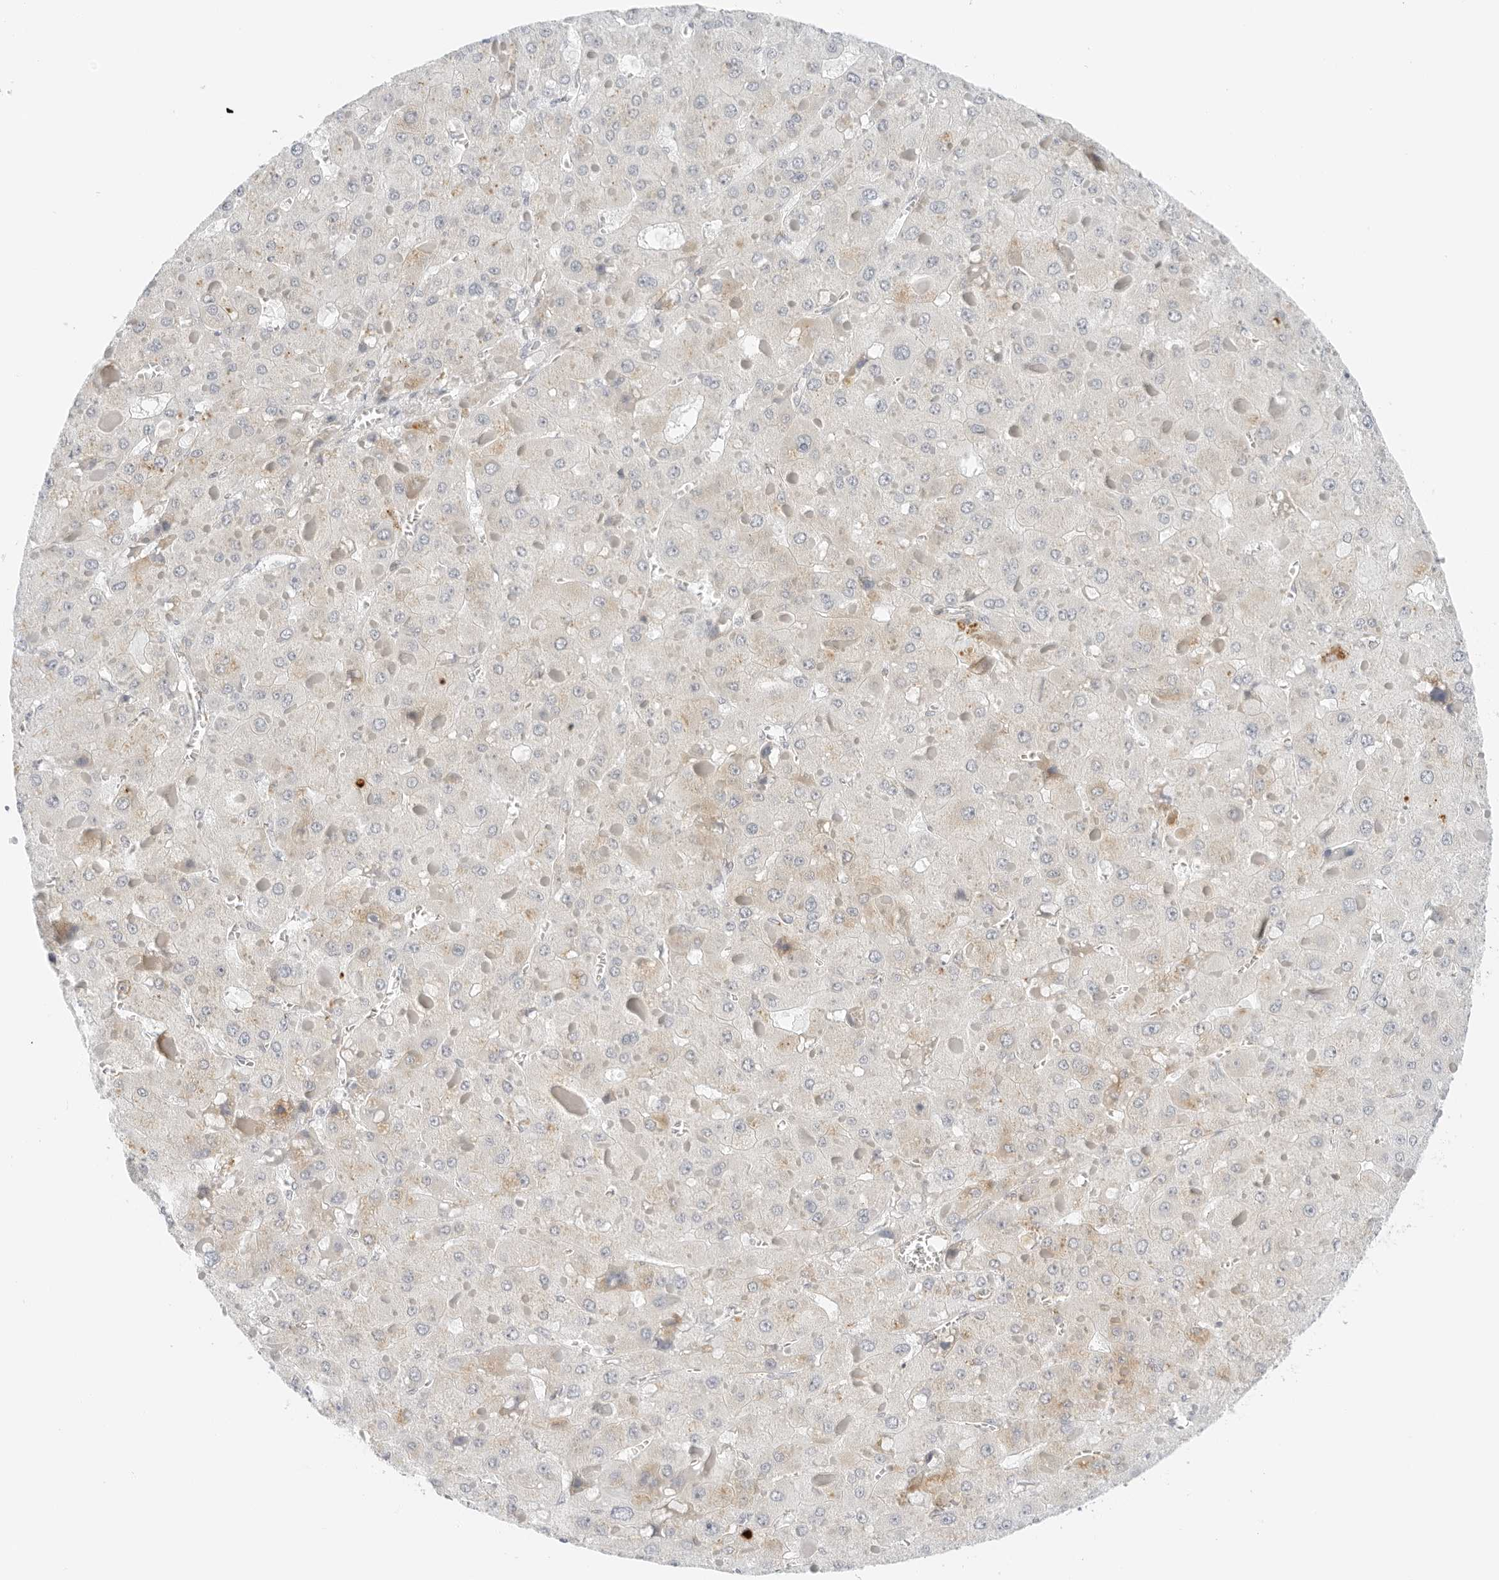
{"staining": {"intensity": "negative", "quantity": "none", "location": "none"}, "tissue": "liver cancer", "cell_type": "Tumor cells", "image_type": "cancer", "snomed": [{"axis": "morphology", "description": "Carcinoma, Hepatocellular, NOS"}, {"axis": "topography", "description": "Liver"}], "caption": "Immunohistochemical staining of liver hepatocellular carcinoma exhibits no significant expression in tumor cells.", "gene": "RC3H1", "patient": {"sex": "female", "age": 73}}